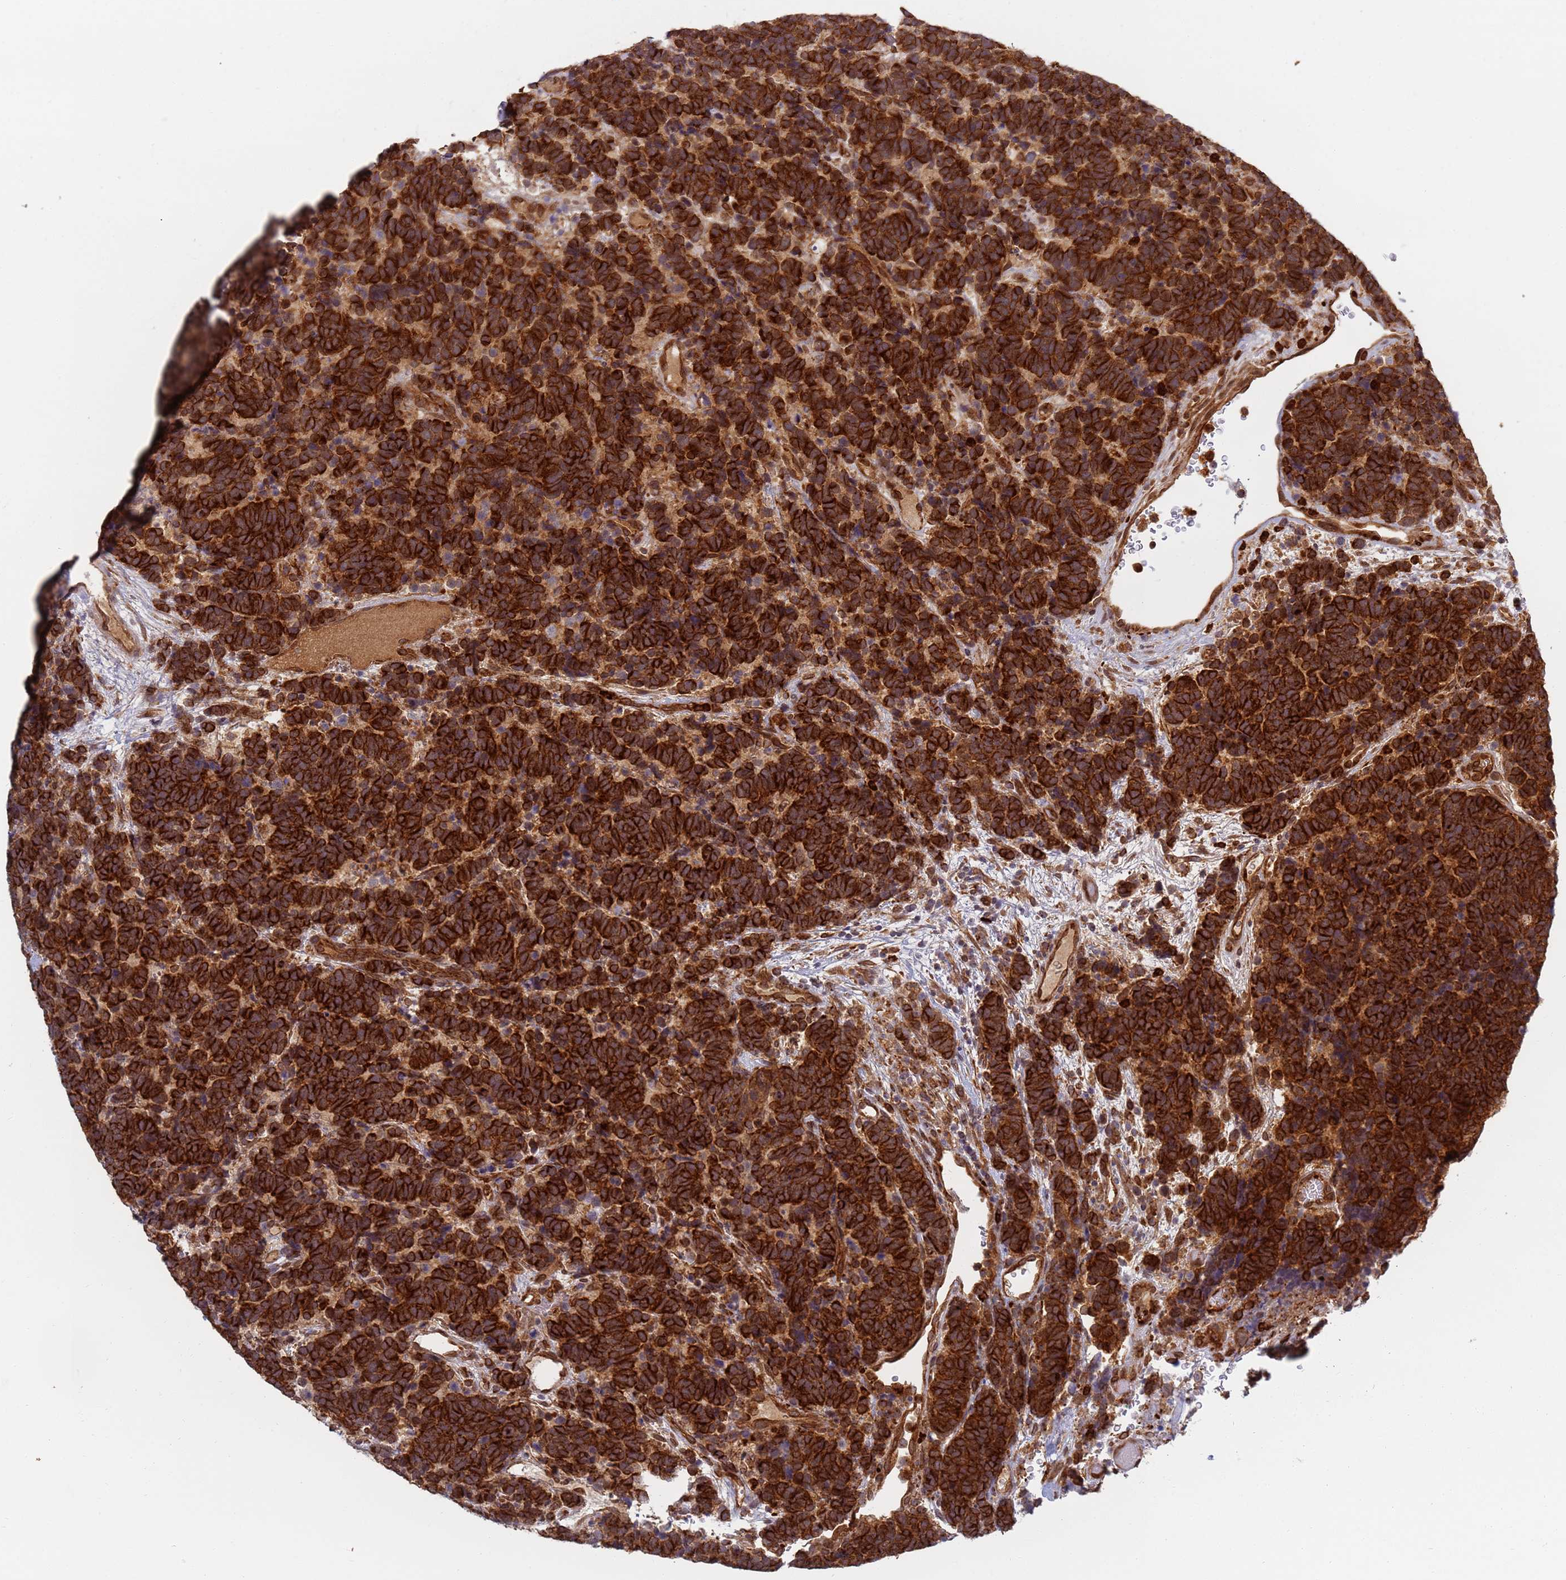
{"staining": {"intensity": "strong", "quantity": ">75%", "location": "cytoplasmic/membranous"}, "tissue": "carcinoid", "cell_type": "Tumor cells", "image_type": "cancer", "snomed": [{"axis": "morphology", "description": "Carcinoma, NOS"}, {"axis": "morphology", "description": "Carcinoid, malignant, NOS"}, {"axis": "topography", "description": "Urinary bladder"}], "caption": "Immunohistochemistry (IHC) of human carcinoma shows high levels of strong cytoplasmic/membranous expression in approximately >75% of tumor cells.", "gene": "CEP170", "patient": {"sex": "male", "age": 57}}